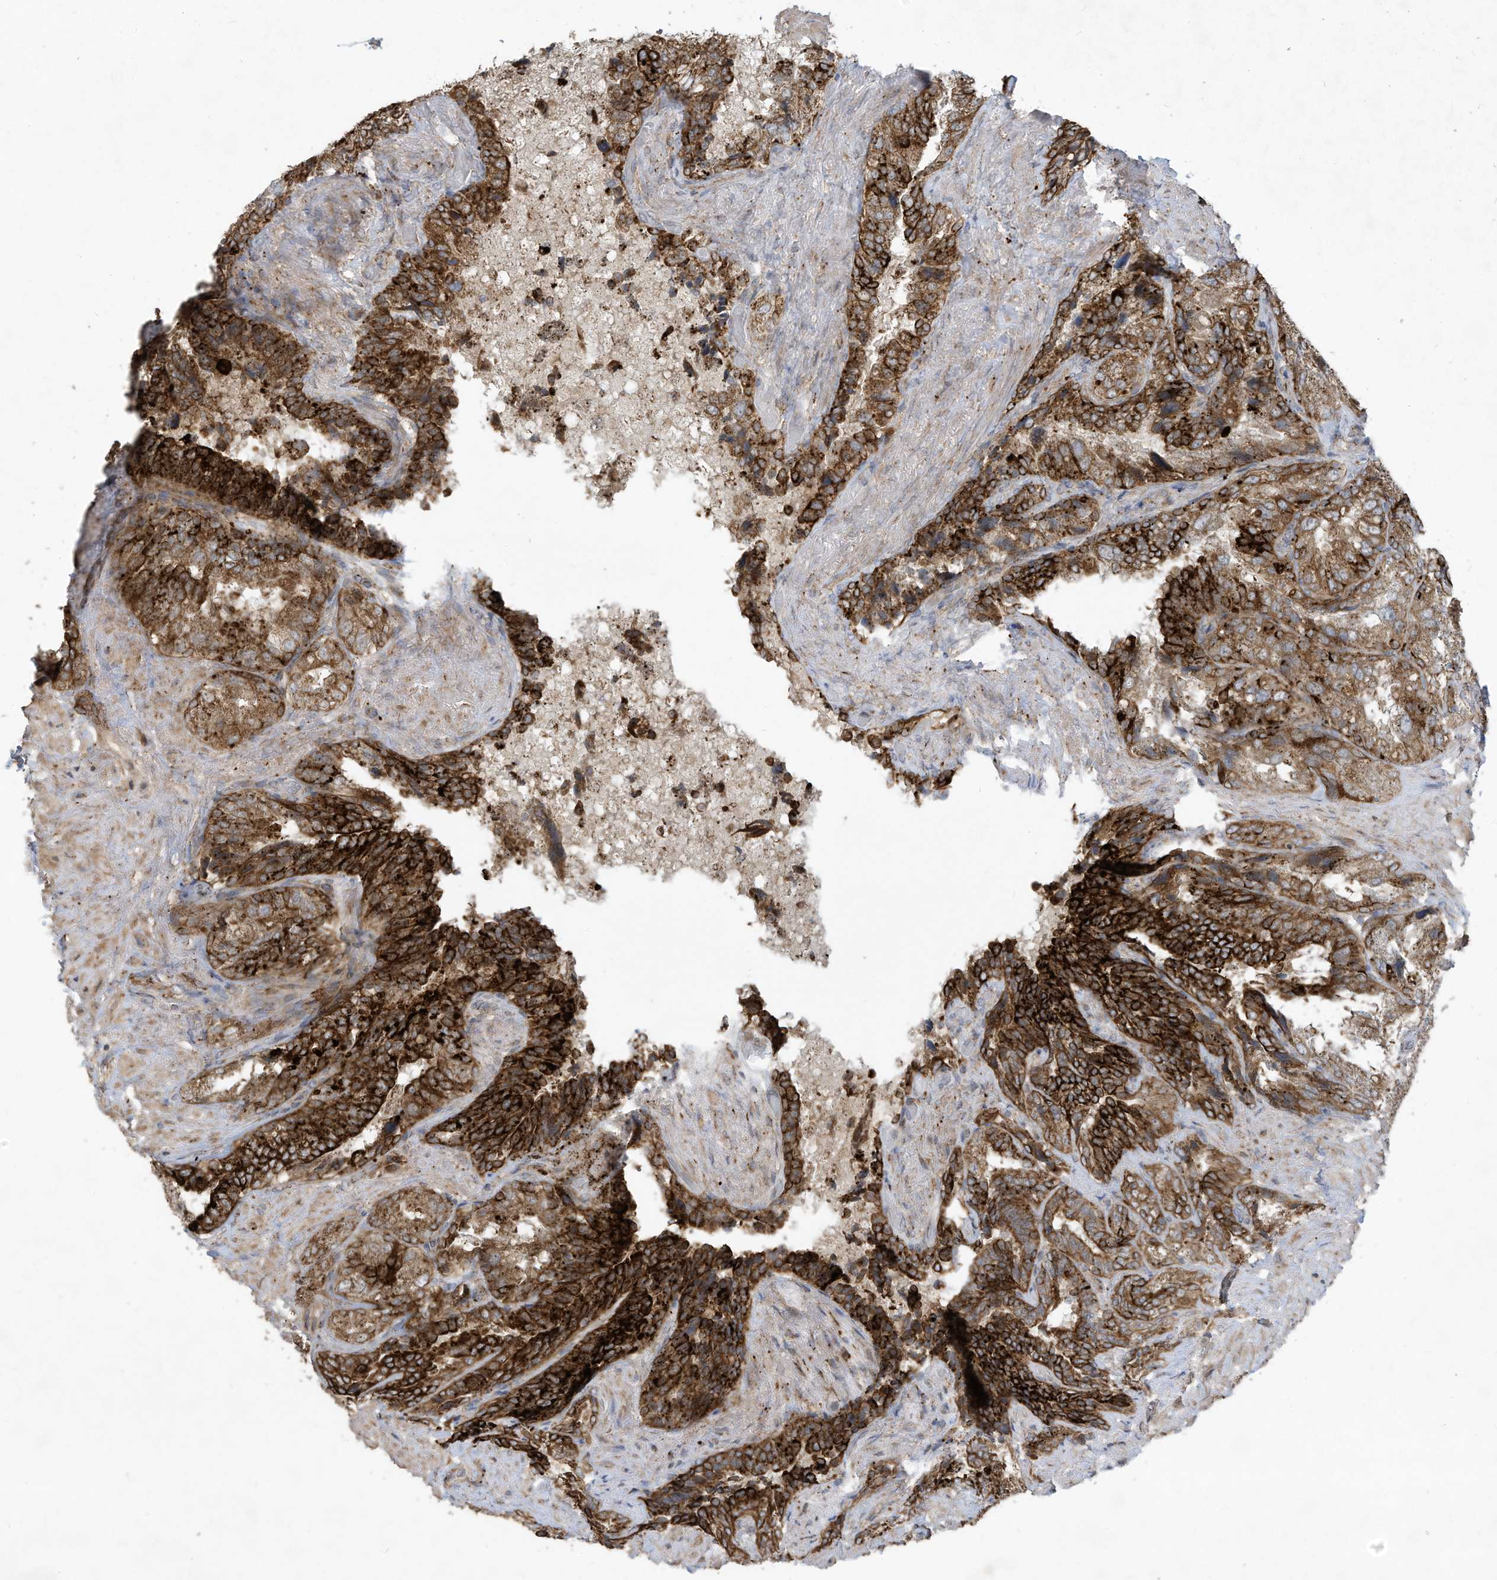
{"staining": {"intensity": "strong", "quantity": ">75%", "location": "cytoplasmic/membranous"}, "tissue": "seminal vesicle", "cell_type": "Glandular cells", "image_type": "normal", "snomed": [{"axis": "morphology", "description": "Normal tissue, NOS"}, {"axis": "topography", "description": "Seminal veicle"}, {"axis": "topography", "description": "Peripheral nerve tissue"}], "caption": "Protein expression analysis of unremarkable seminal vesicle demonstrates strong cytoplasmic/membranous expression in about >75% of glandular cells. (Stains: DAB in brown, nuclei in blue, Microscopy: brightfield microscopy at high magnification).", "gene": "C2orf74", "patient": {"sex": "male", "age": 63}}